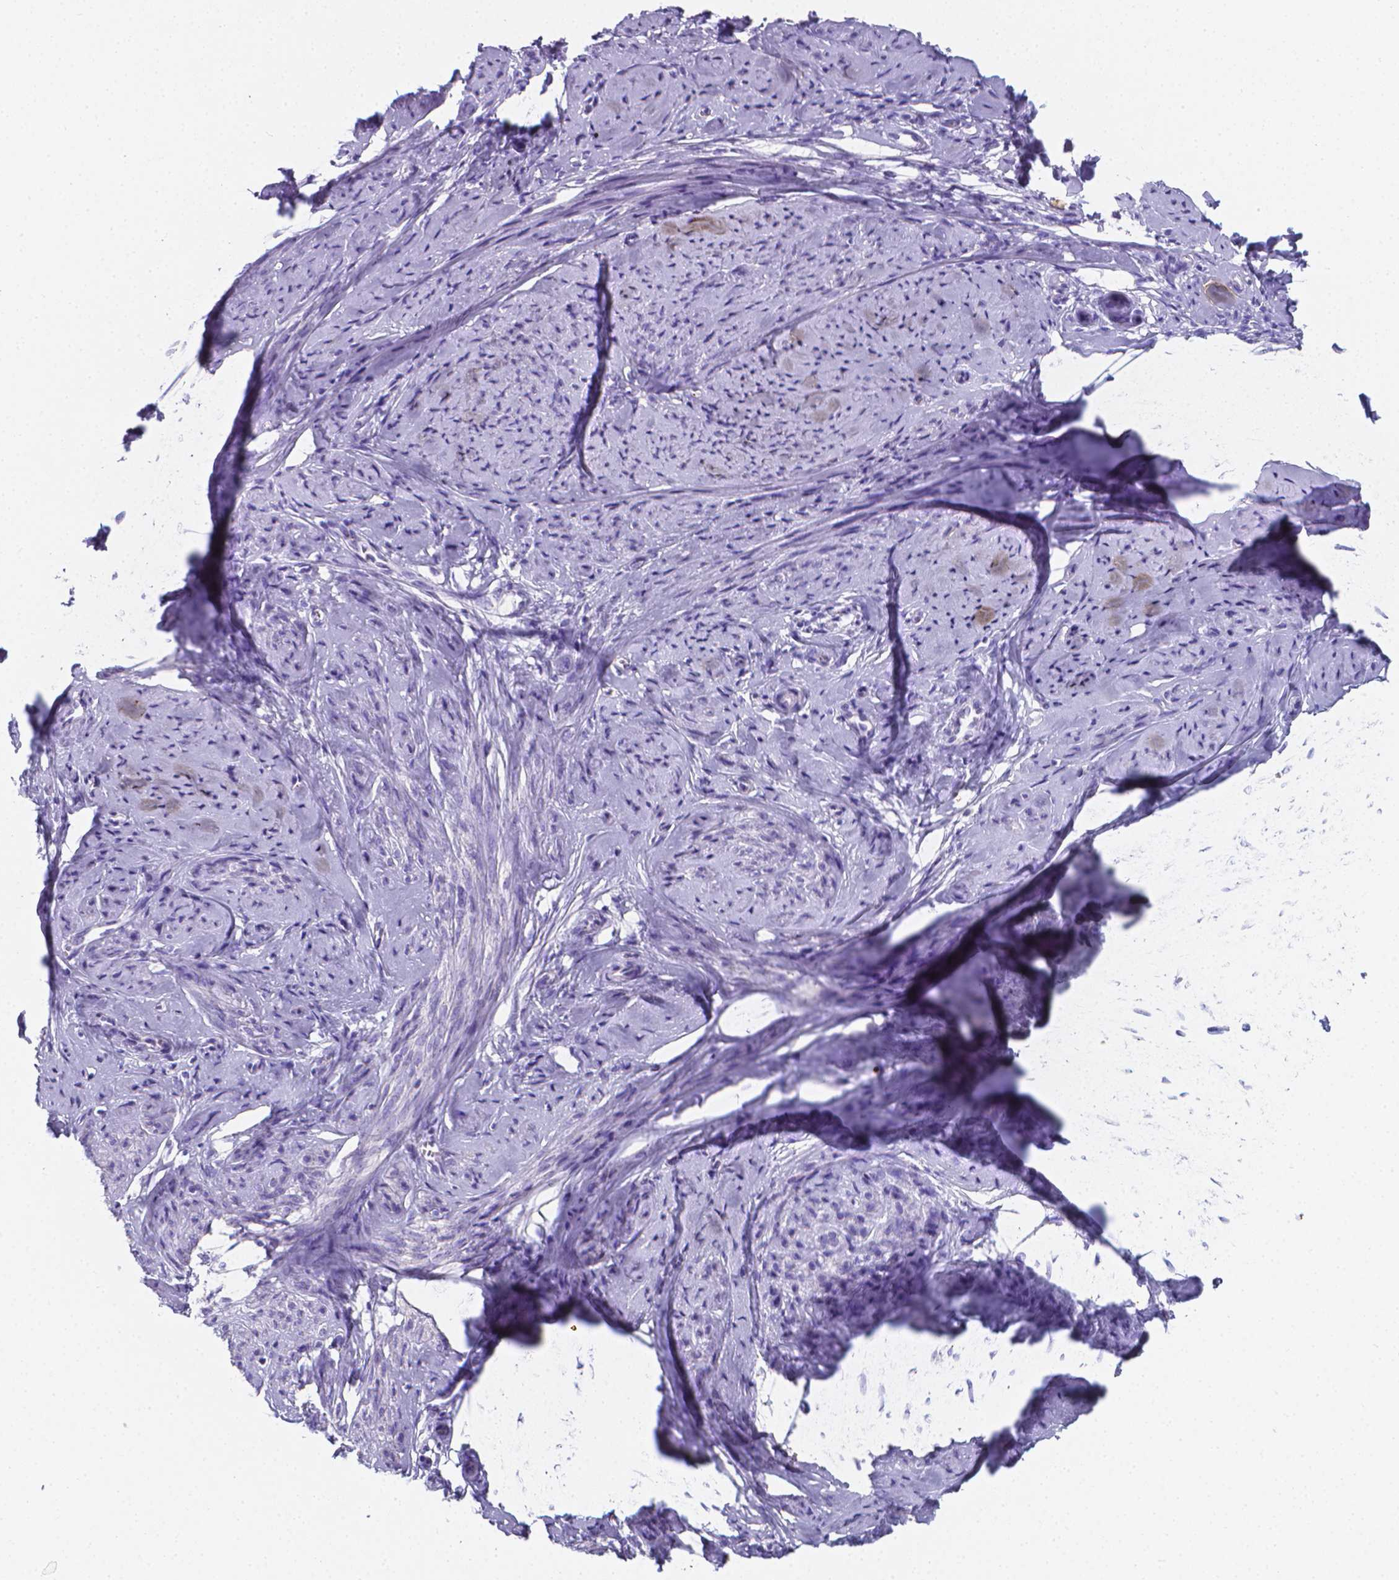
{"staining": {"intensity": "negative", "quantity": "none", "location": "none"}, "tissue": "smooth muscle", "cell_type": "Smooth muscle cells", "image_type": "normal", "snomed": [{"axis": "morphology", "description": "Normal tissue, NOS"}, {"axis": "topography", "description": "Smooth muscle"}], "caption": "A high-resolution photomicrograph shows immunohistochemistry staining of benign smooth muscle, which displays no significant staining in smooth muscle cells.", "gene": "LRRC73", "patient": {"sex": "female", "age": 48}}